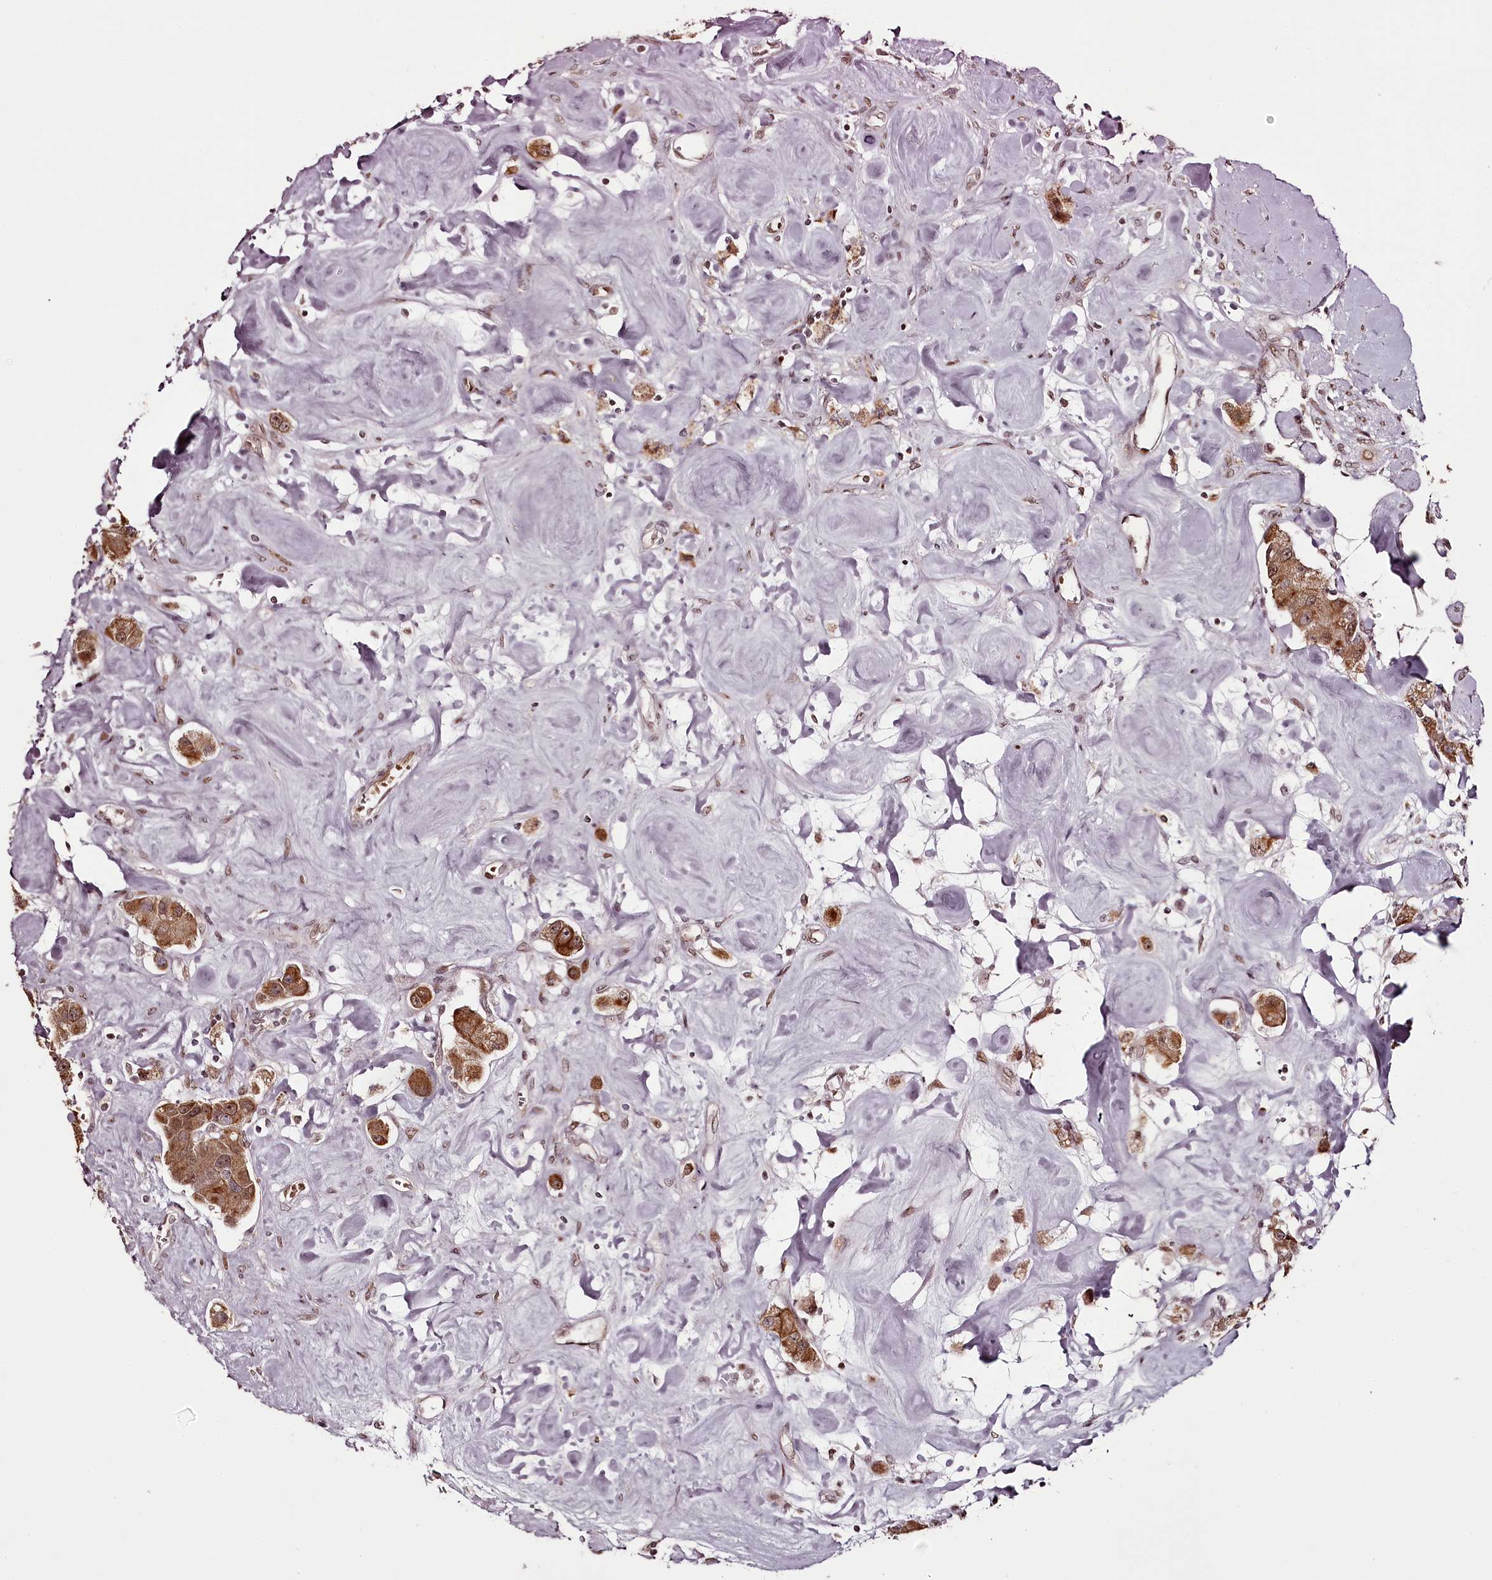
{"staining": {"intensity": "moderate", "quantity": ">75%", "location": "cytoplasmic/membranous"}, "tissue": "carcinoid", "cell_type": "Tumor cells", "image_type": "cancer", "snomed": [{"axis": "morphology", "description": "Carcinoid, malignant, NOS"}, {"axis": "topography", "description": "Pancreas"}], "caption": "High-magnification brightfield microscopy of carcinoid stained with DAB (brown) and counterstained with hematoxylin (blue). tumor cells exhibit moderate cytoplasmic/membranous staining is appreciated in approximately>75% of cells.", "gene": "THYN1", "patient": {"sex": "male", "age": 41}}